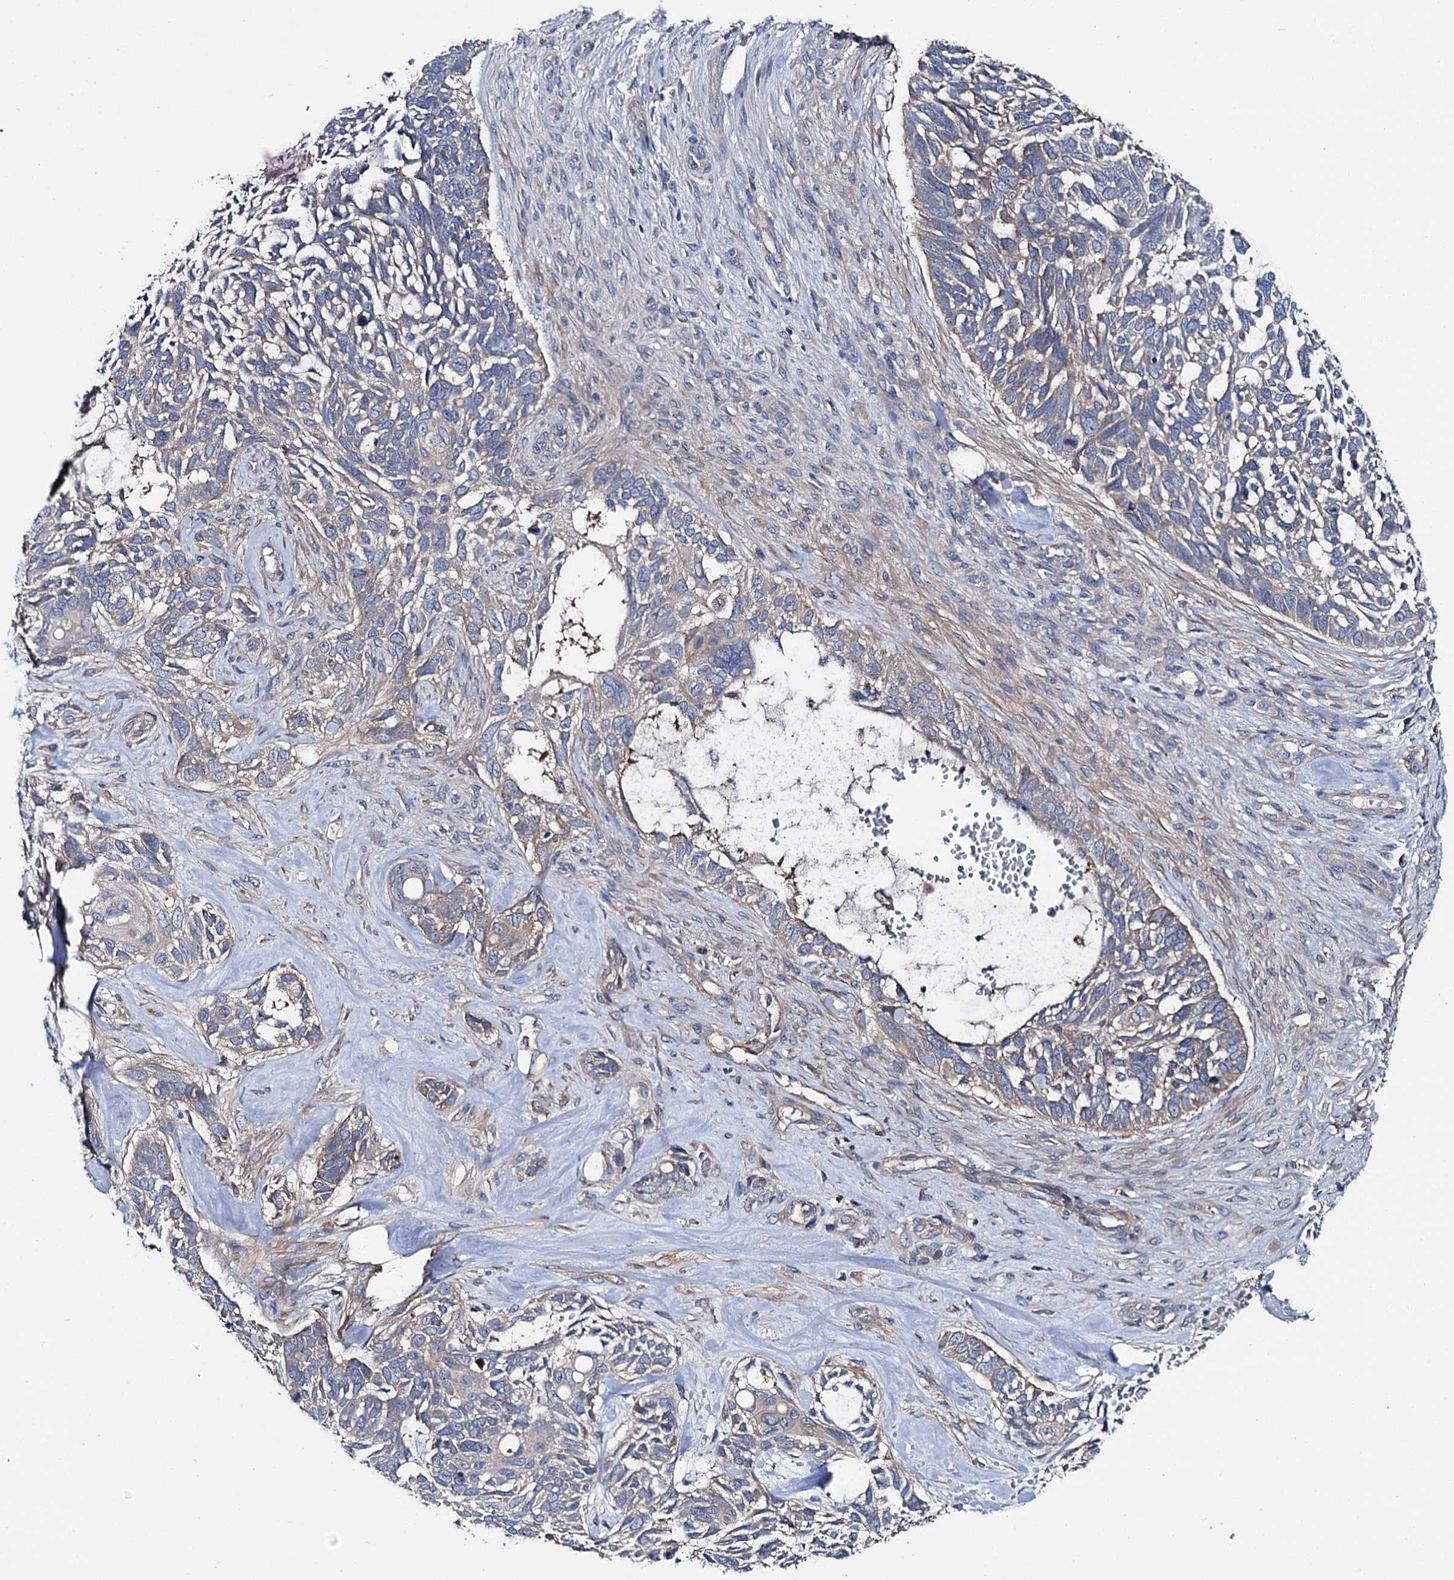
{"staining": {"intensity": "weak", "quantity": "25%-75%", "location": "cytoplasmic/membranous"}, "tissue": "skin cancer", "cell_type": "Tumor cells", "image_type": "cancer", "snomed": [{"axis": "morphology", "description": "Basal cell carcinoma"}, {"axis": "topography", "description": "Skin"}], "caption": "Tumor cells demonstrate weak cytoplasmic/membranous staining in about 25%-75% of cells in skin cancer (basal cell carcinoma).", "gene": "SLC22A25", "patient": {"sex": "male", "age": 88}}